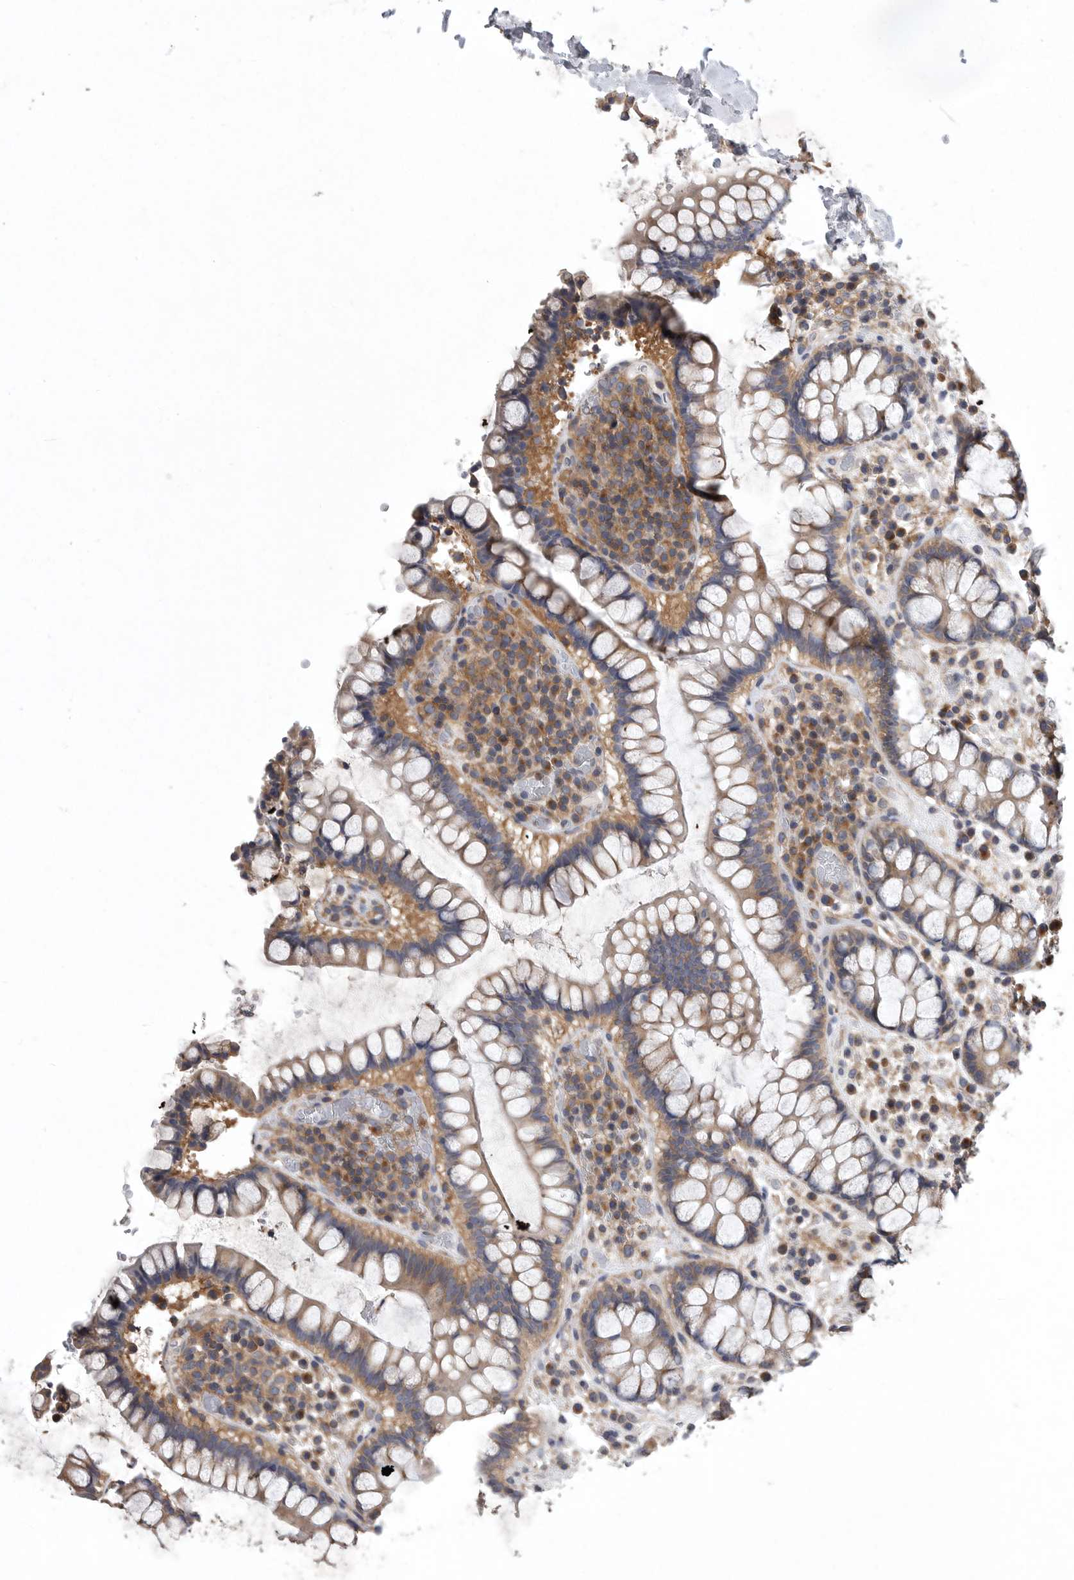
{"staining": {"intensity": "moderate", "quantity": ">75%", "location": "cytoplasmic/membranous"}, "tissue": "colon", "cell_type": "Endothelial cells", "image_type": "normal", "snomed": [{"axis": "morphology", "description": "Normal tissue, NOS"}, {"axis": "topography", "description": "Colon"}], "caption": "Brown immunohistochemical staining in benign human colon demonstrates moderate cytoplasmic/membranous staining in approximately >75% of endothelial cells. The staining is performed using DAB brown chromogen to label protein expression. The nuclei are counter-stained blue using hematoxylin.", "gene": "OXR1", "patient": {"sex": "female", "age": 79}}